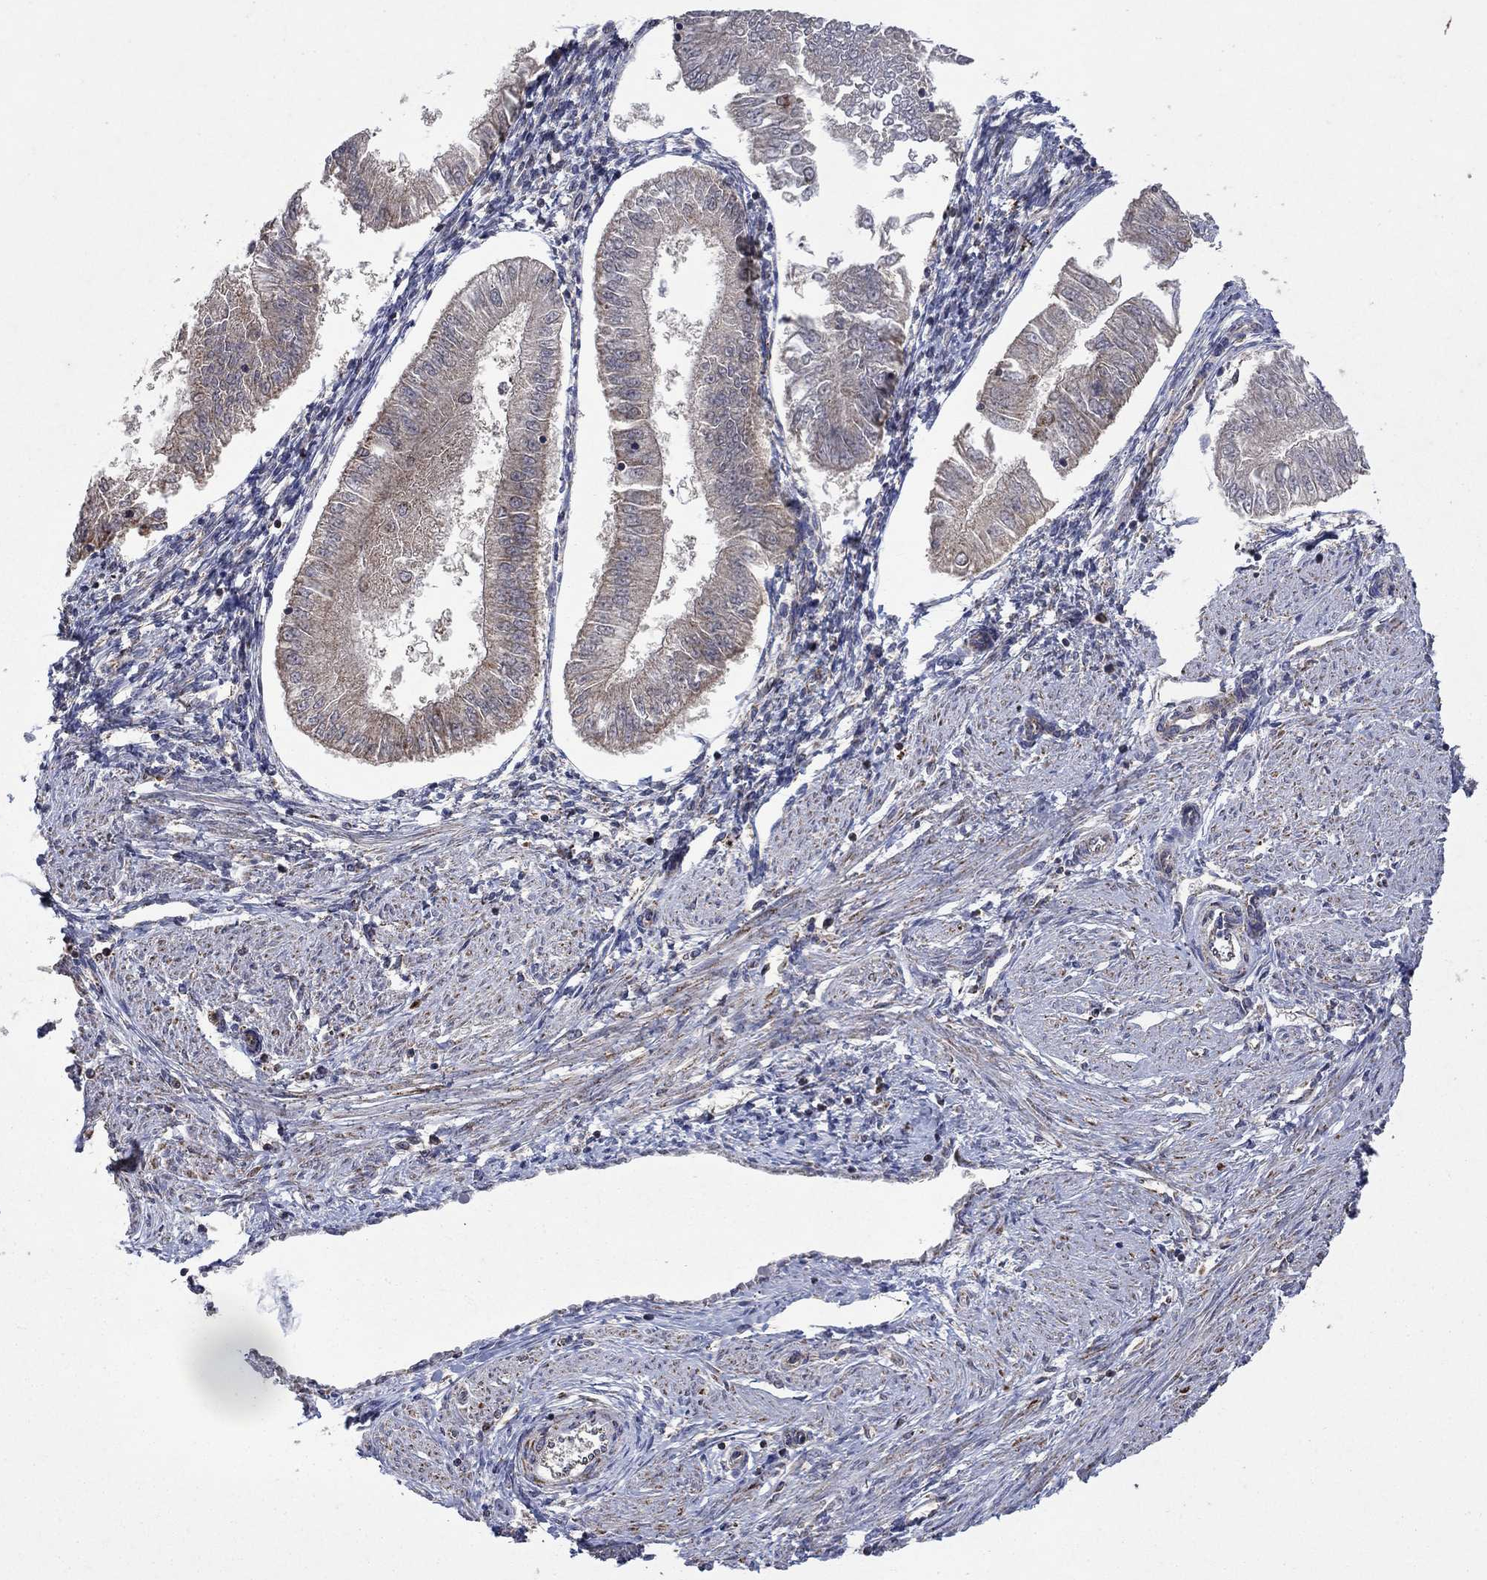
{"staining": {"intensity": "weak", "quantity": "25%-75%", "location": "cytoplasmic/membranous"}, "tissue": "endometrial cancer", "cell_type": "Tumor cells", "image_type": "cancer", "snomed": [{"axis": "morphology", "description": "Adenocarcinoma, NOS"}, {"axis": "topography", "description": "Endometrium"}], "caption": "A brown stain labels weak cytoplasmic/membranous expression of a protein in human adenocarcinoma (endometrial) tumor cells.", "gene": "DPH1", "patient": {"sex": "female", "age": 53}}